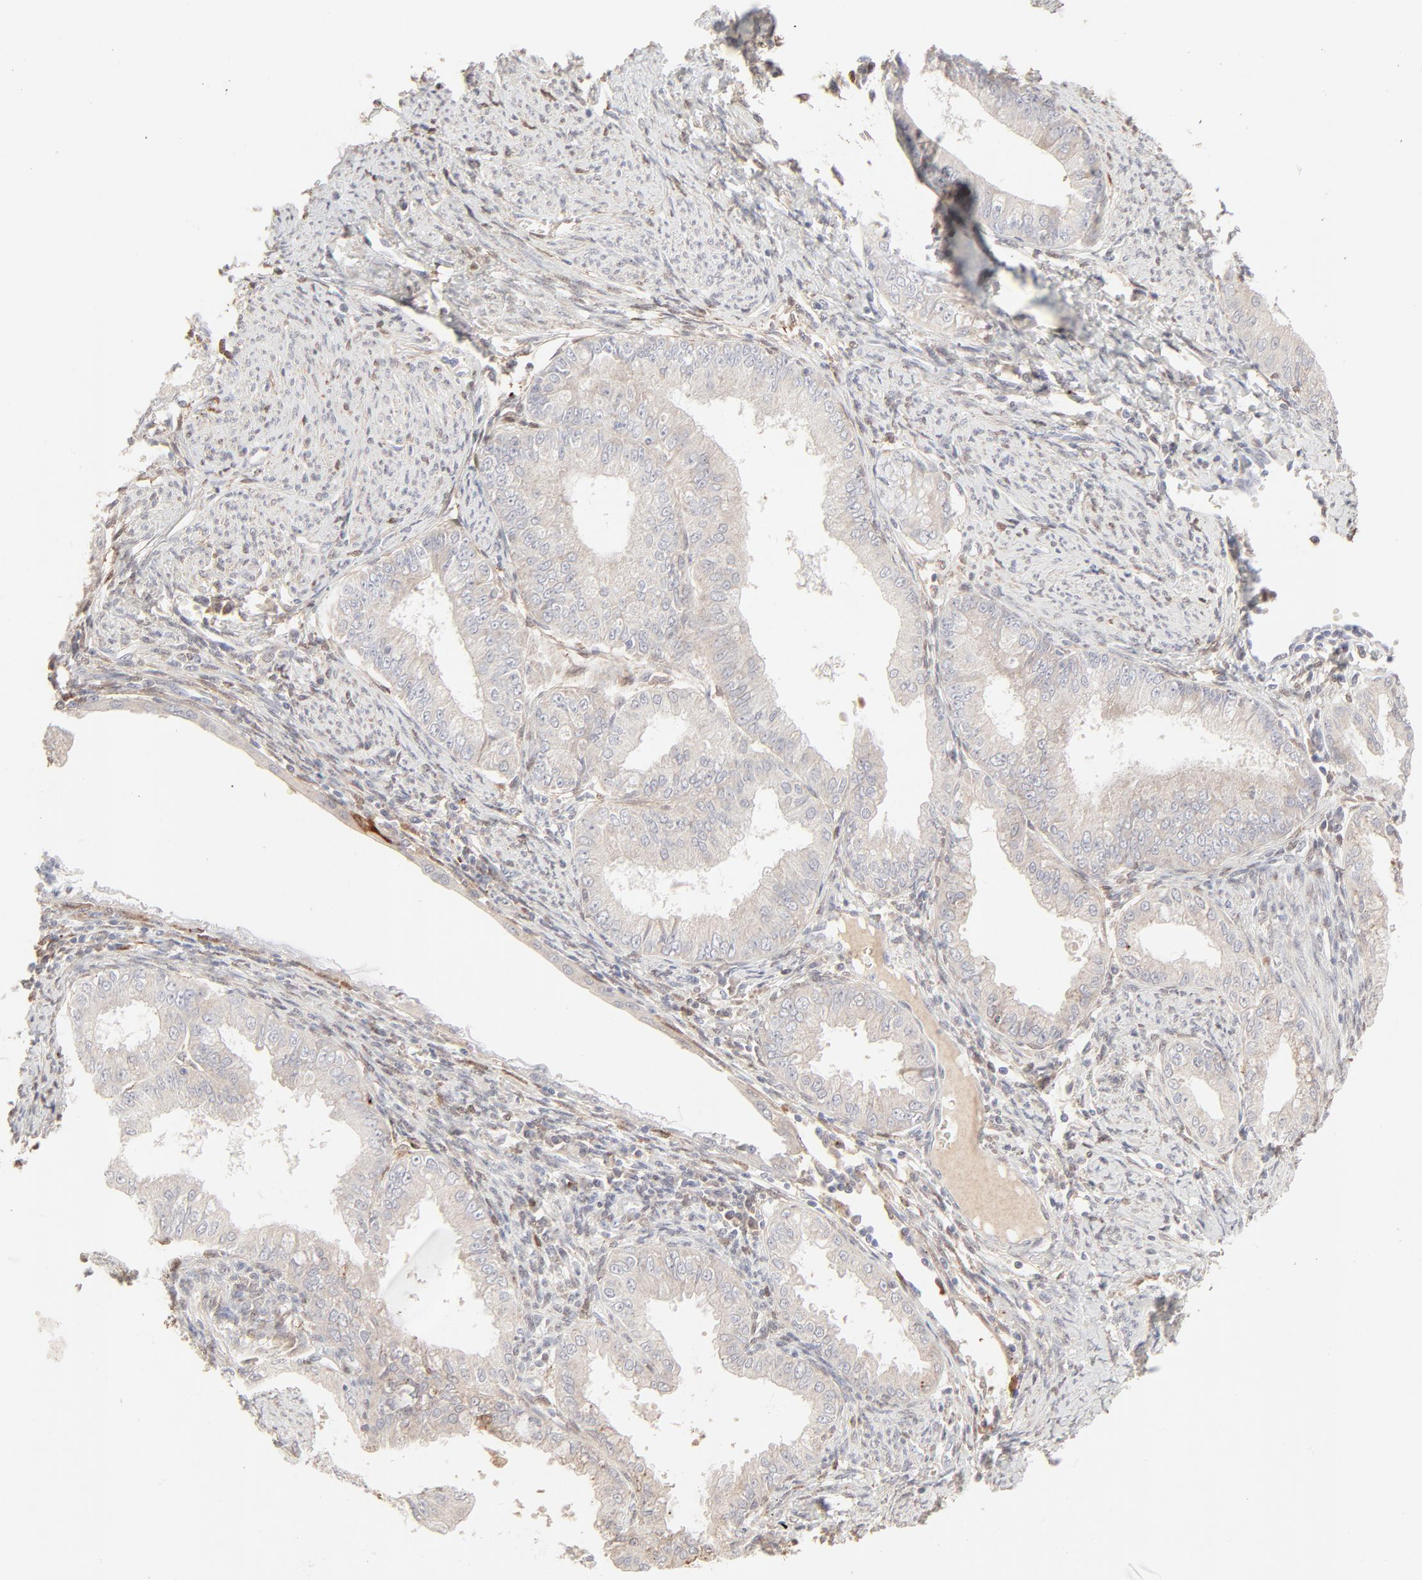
{"staining": {"intensity": "negative", "quantity": "none", "location": "none"}, "tissue": "endometrial cancer", "cell_type": "Tumor cells", "image_type": "cancer", "snomed": [{"axis": "morphology", "description": "Adenocarcinoma, NOS"}, {"axis": "topography", "description": "Endometrium"}], "caption": "There is no significant staining in tumor cells of endometrial cancer. (DAB IHC, high magnification).", "gene": "LGALS2", "patient": {"sex": "female", "age": 76}}